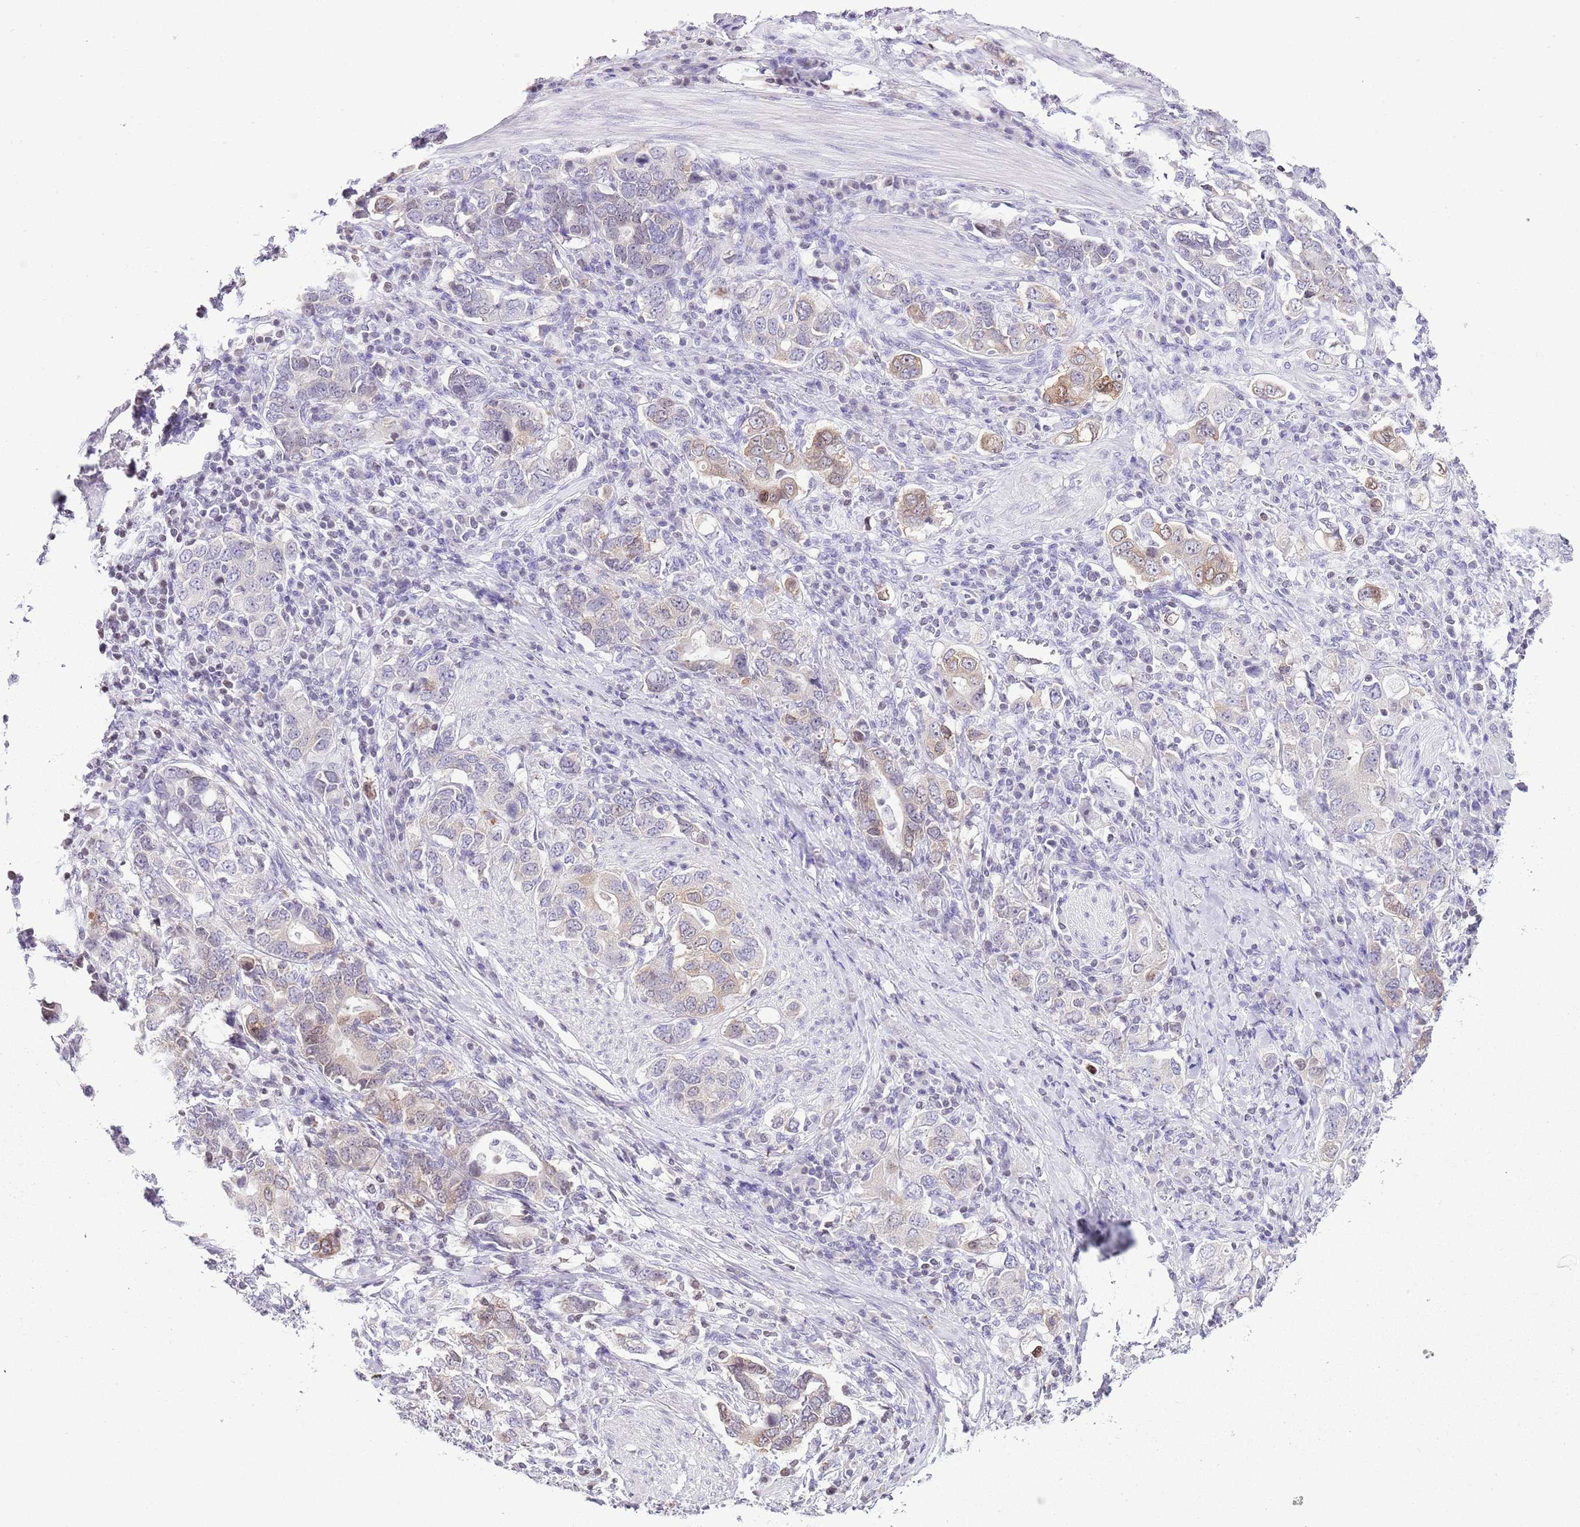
{"staining": {"intensity": "weak", "quantity": "25%-75%", "location": "cytoplasmic/membranous"}, "tissue": "stomach cancer", "cell_type": "Tumor cells", "image_type": "cancer", "snomed": [{"axis": "morphology", "description": "Adenocarcinoma, NOS"}, {"axis": "topography", "description": "Stomach, upper"}, {"axis": "topography", "description": "Stomach"}], "caption": "Human stomach adenocarcinoma stained for a protein (brown) exhibits weak cytoplasmic/membranous positive expression in approximately 25%-75% of tumor cells.", "gene": "PRR15", "patient": {"sex": "male", "age": 62}}